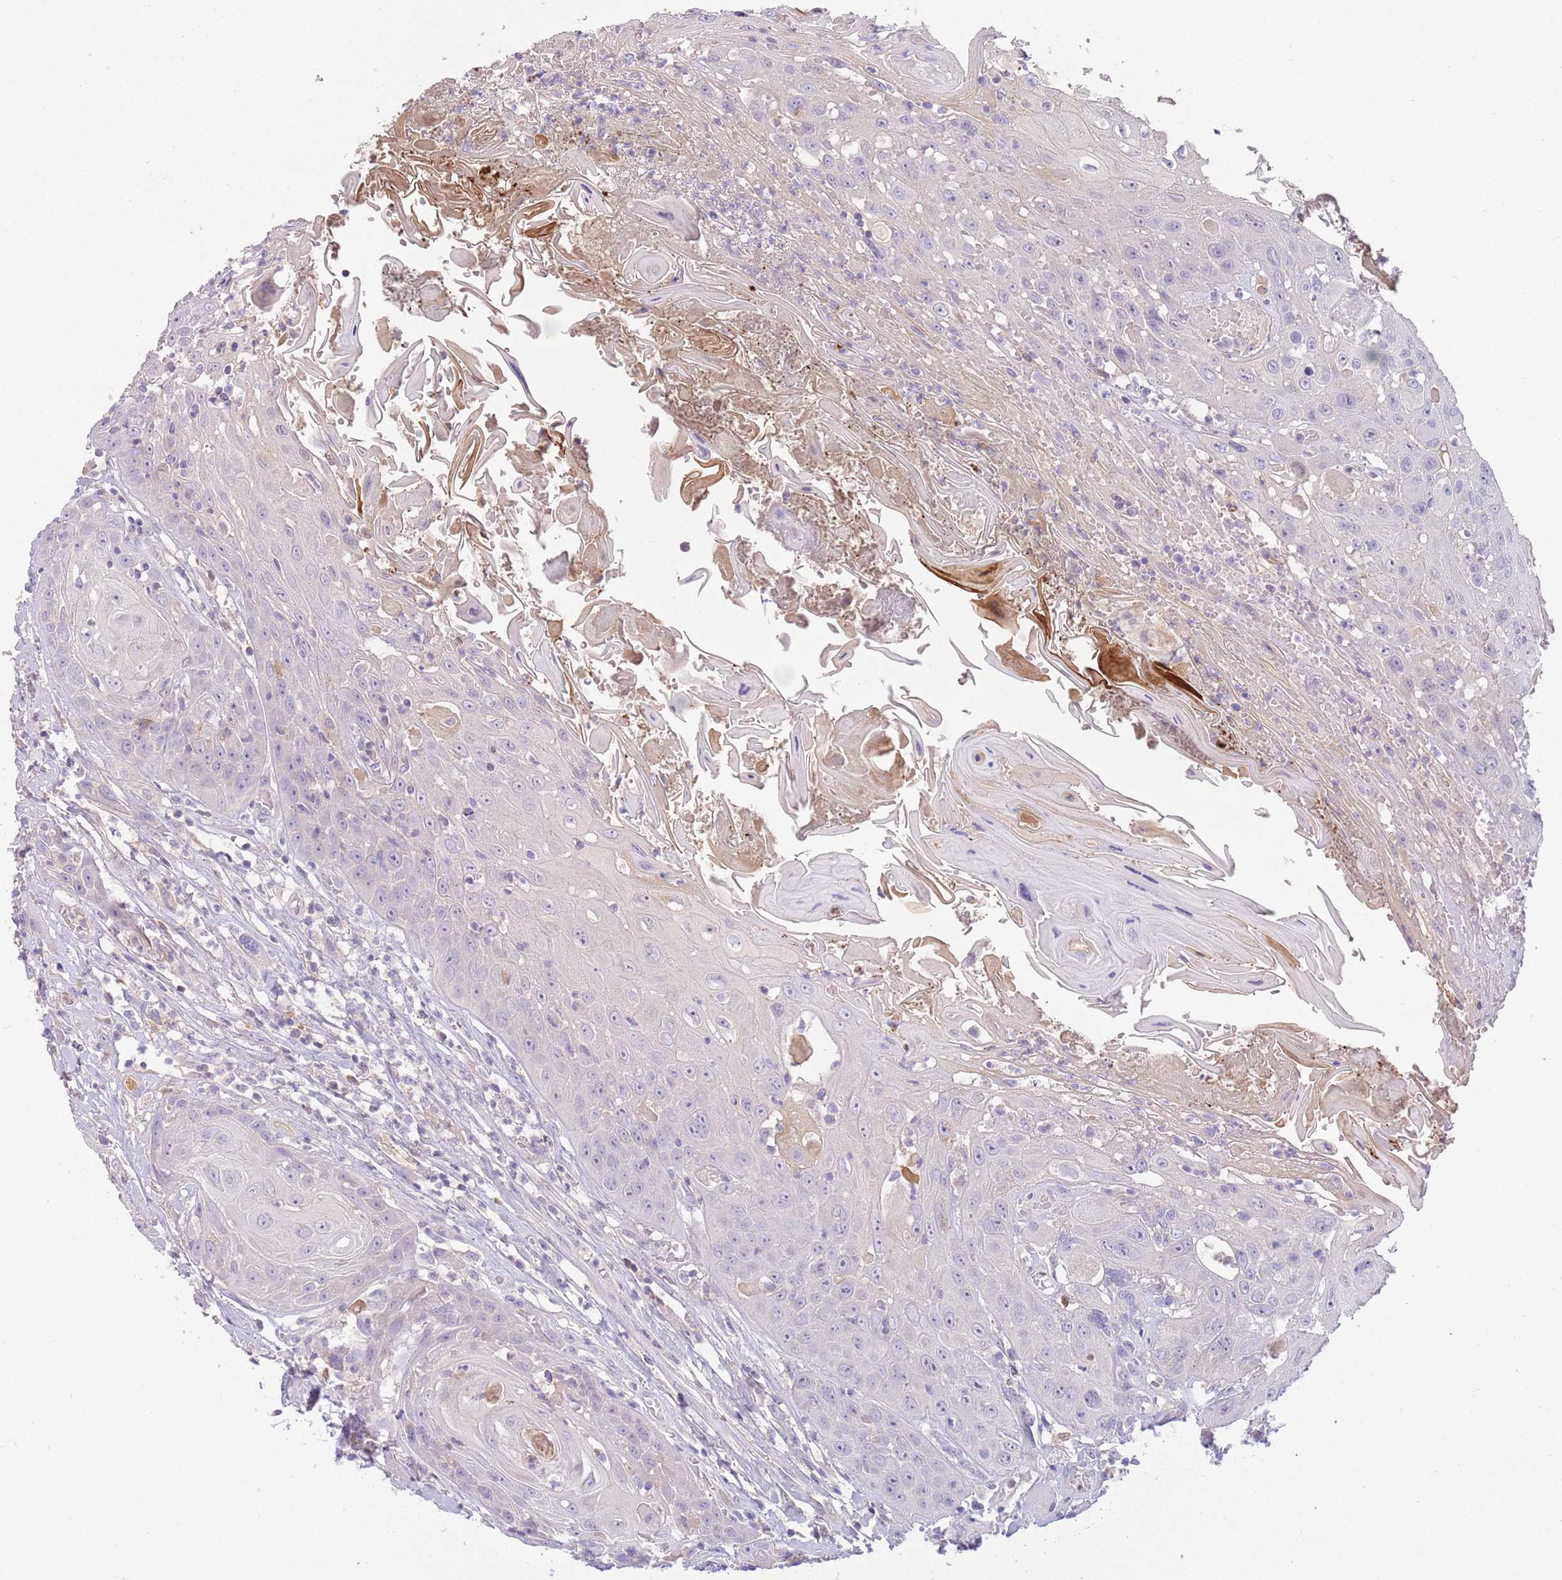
{"staining": {"intensity": "negative", "quantity": "none", "location": "none"}, "tissue": "head and neck cancer", "cell_type": "Tumor cells", "image_type": "cancer", "snomed": [{"axis": "morphology", "description": "Squamous cell carcinoma, NOS"}, {"axis": "topography", "description": "Head-Neck"}], "caption": "This is an immunohistochemistry photomicrograph of human squamous cell carcinoma (head and neck). There is no staining in tumor cells.", "gene": "IGFL4", "patient": {"sex": "female", "age": 59}}